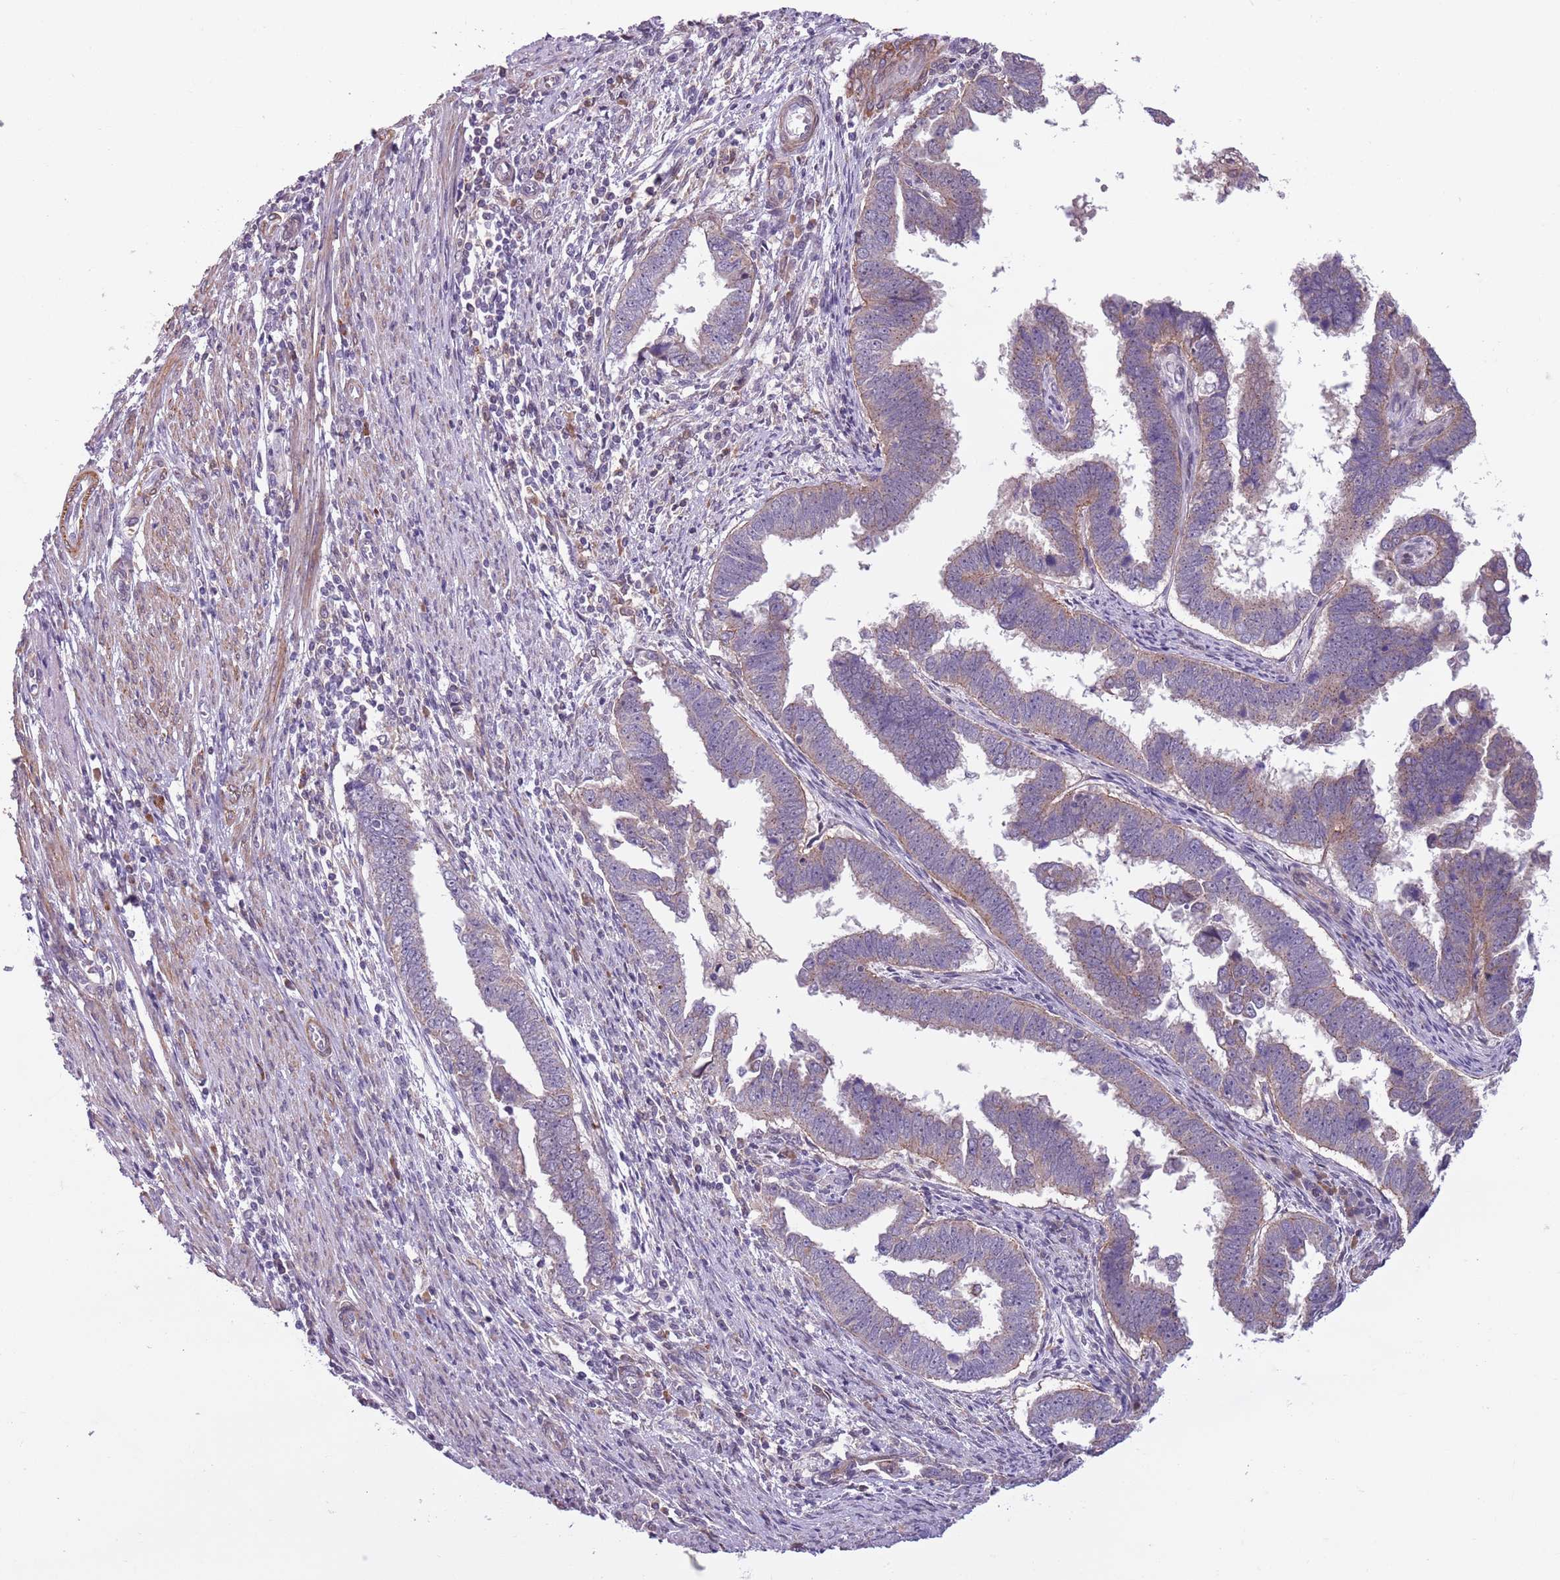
{"staining": {"intensity": "moderate", "quantity": "25%-75%", "location": "cytoplasmic/membranous"}, "tissue": "endometrial cancer", "cell_type": "Tumor cells", "image_type": "cancer", "snomed": [{"axis": "morphology", "description": "Adenocarcinoma, NOS"}, {"axis": "topography", "description": "Endometrium"}], "caption": "Endometrial adenocarcinoma stained for a protein (brown) exhibits moderate cytoplasmic/membranous positive expression in approximately 25%-75% of tumor cells.", "gene": "JAML", "patient": {"sex": "female", "age": 75}}